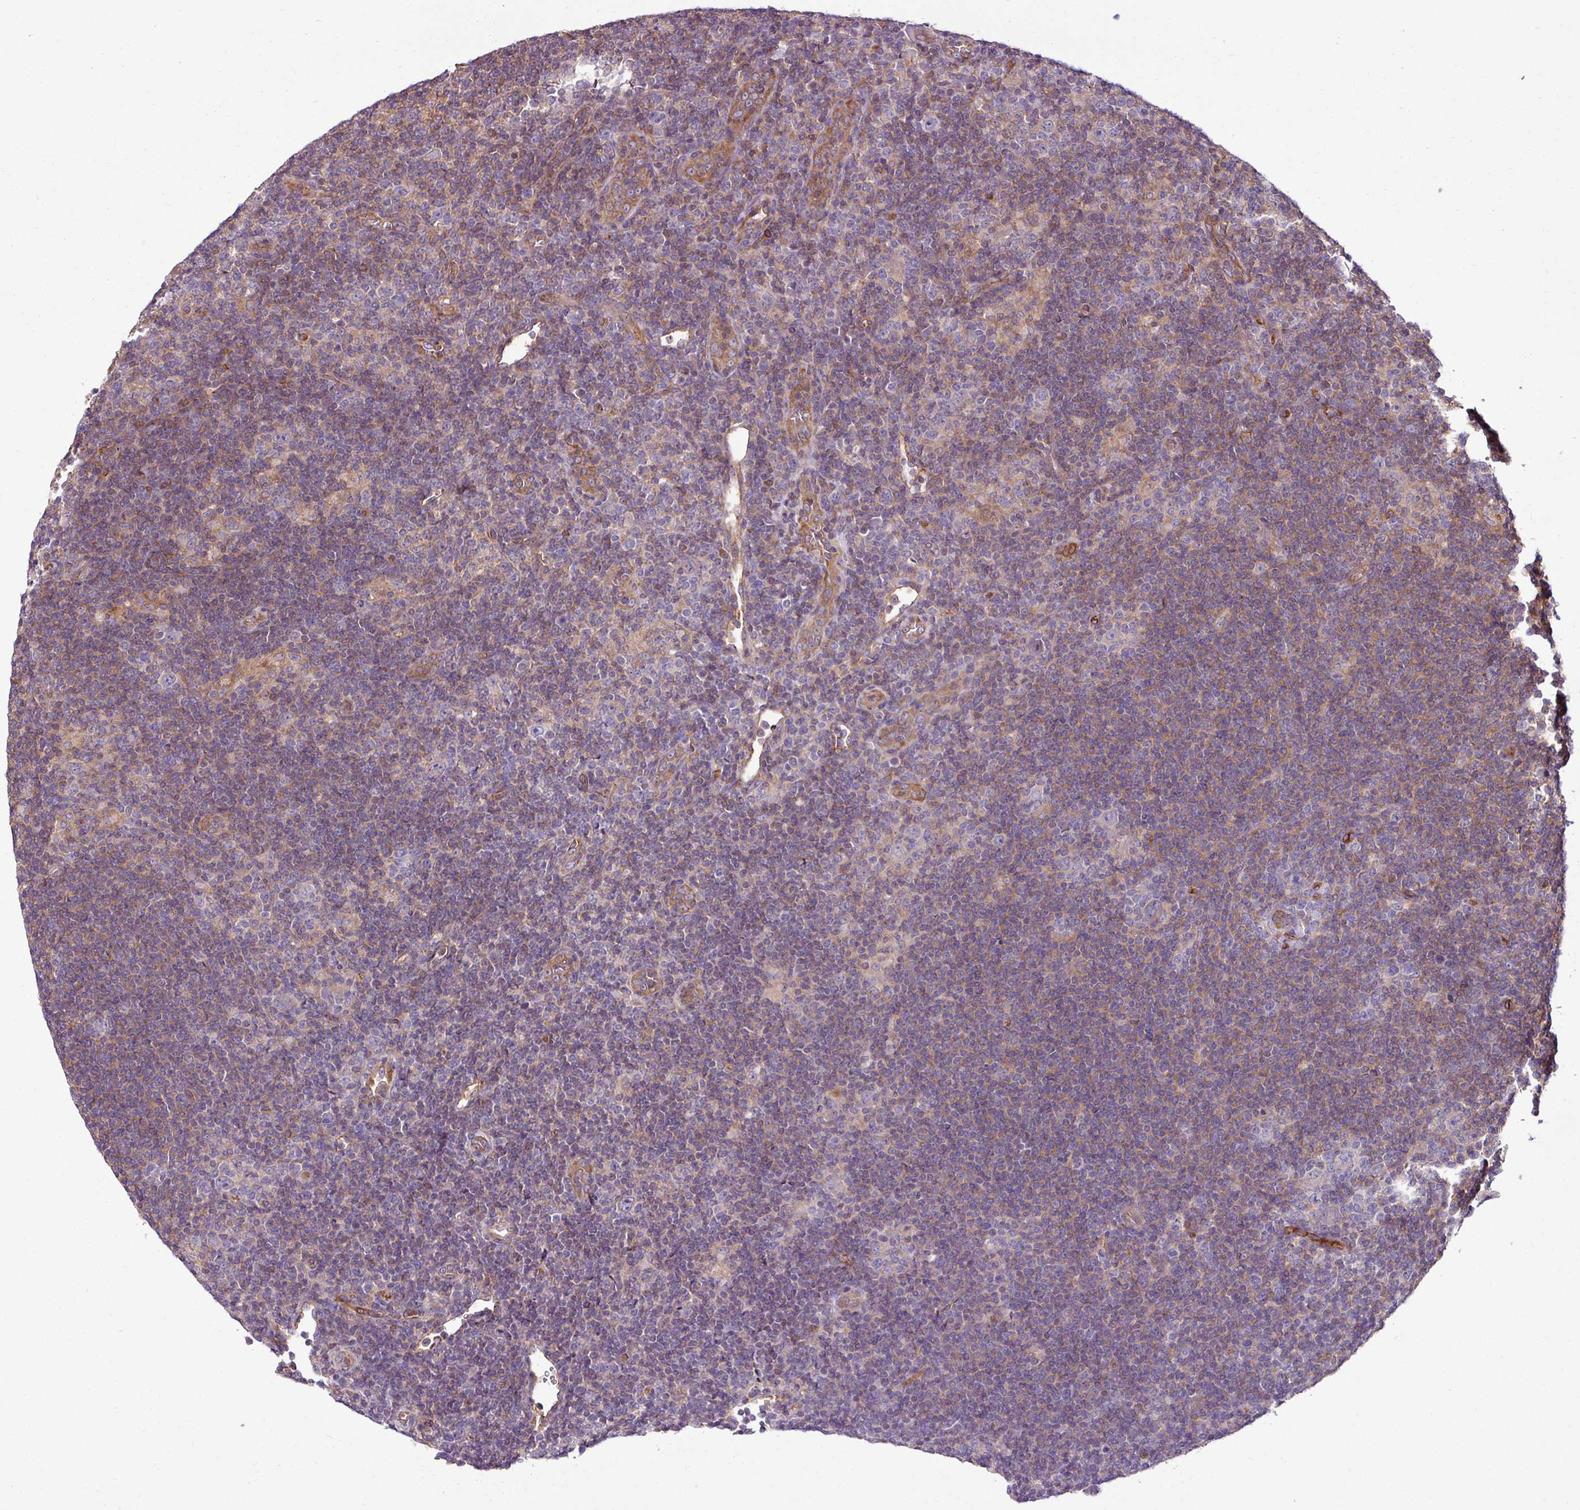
{"staining": {"intensity": "negative", "quantity": "none", "location": "none"}, "tissue": "lymphoma", "cell_type": "Tumor cells", "image_type": "cancer", "snomed": [{"axis": "morphology", "description": "Hodgkin's disease, NOS"}, {"axis": "topography", "description": "Lymph node"}], "caption": "Immunohistochemical staining of lymphoma demonstrates no significant staining in tumor cells.", "gene": "ZNF106", "patient": {"sex": "female", "age": 57}}